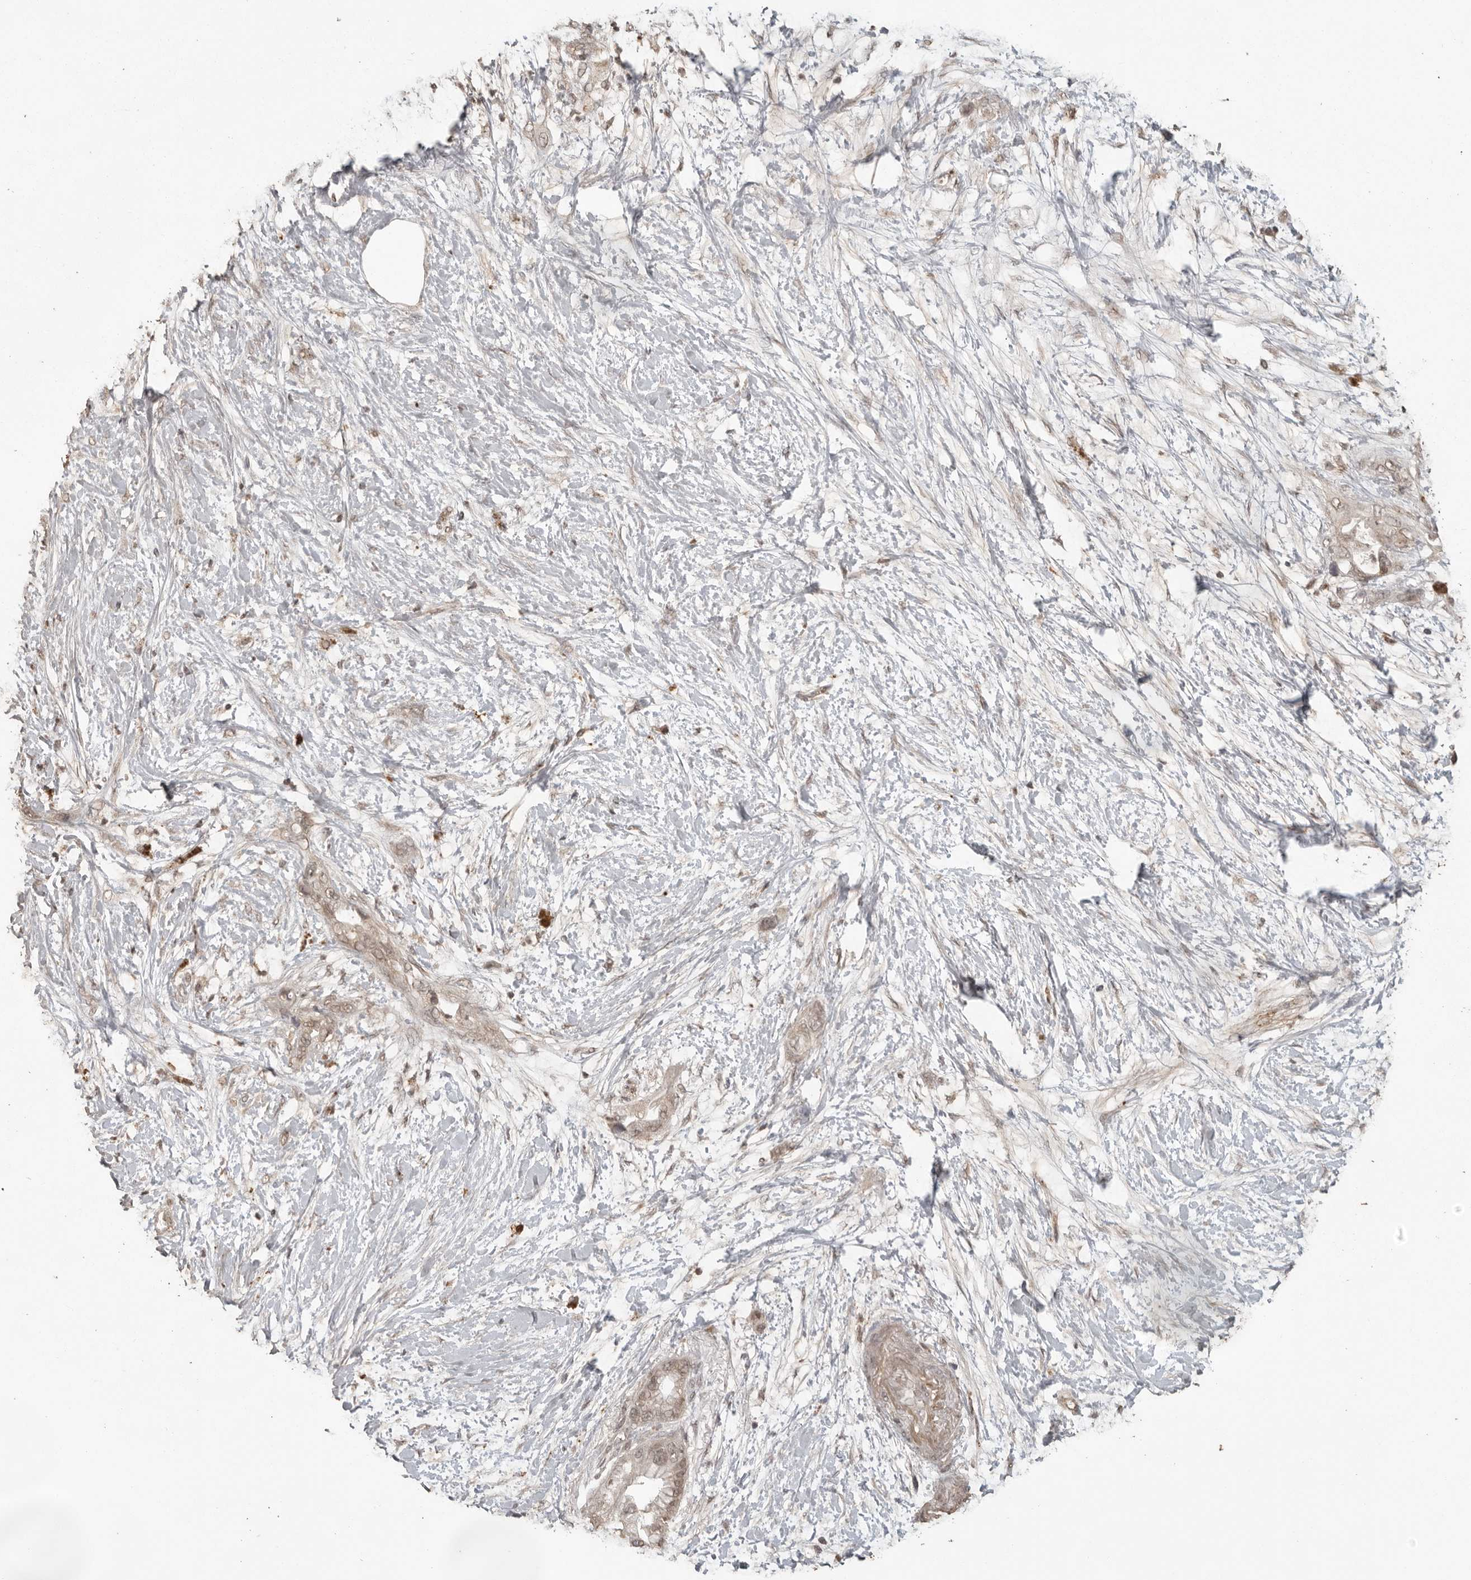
{"staining": {"intensity": "weak", "quantity": "25%-75%", "location": "cytoplasmic/membranous"}, "tissue": "pancreatic cancer", "cell_type": "Tumor cells", "image_type": "cancer", "snomed": [{"axis": "morphology", "description": "Adenocarcinoma, NOS"}, {"axis": "topography", "description": "Pancreas"}], "caption": "Pancreatic cancer stained with immunohistochemistry (IHC) demonstrates weak cytoplasmic/membranous staining in about 25%-75% of tumor cells.", "gene": "CTF1", "patient": {"sex": "male", "age": 53}}